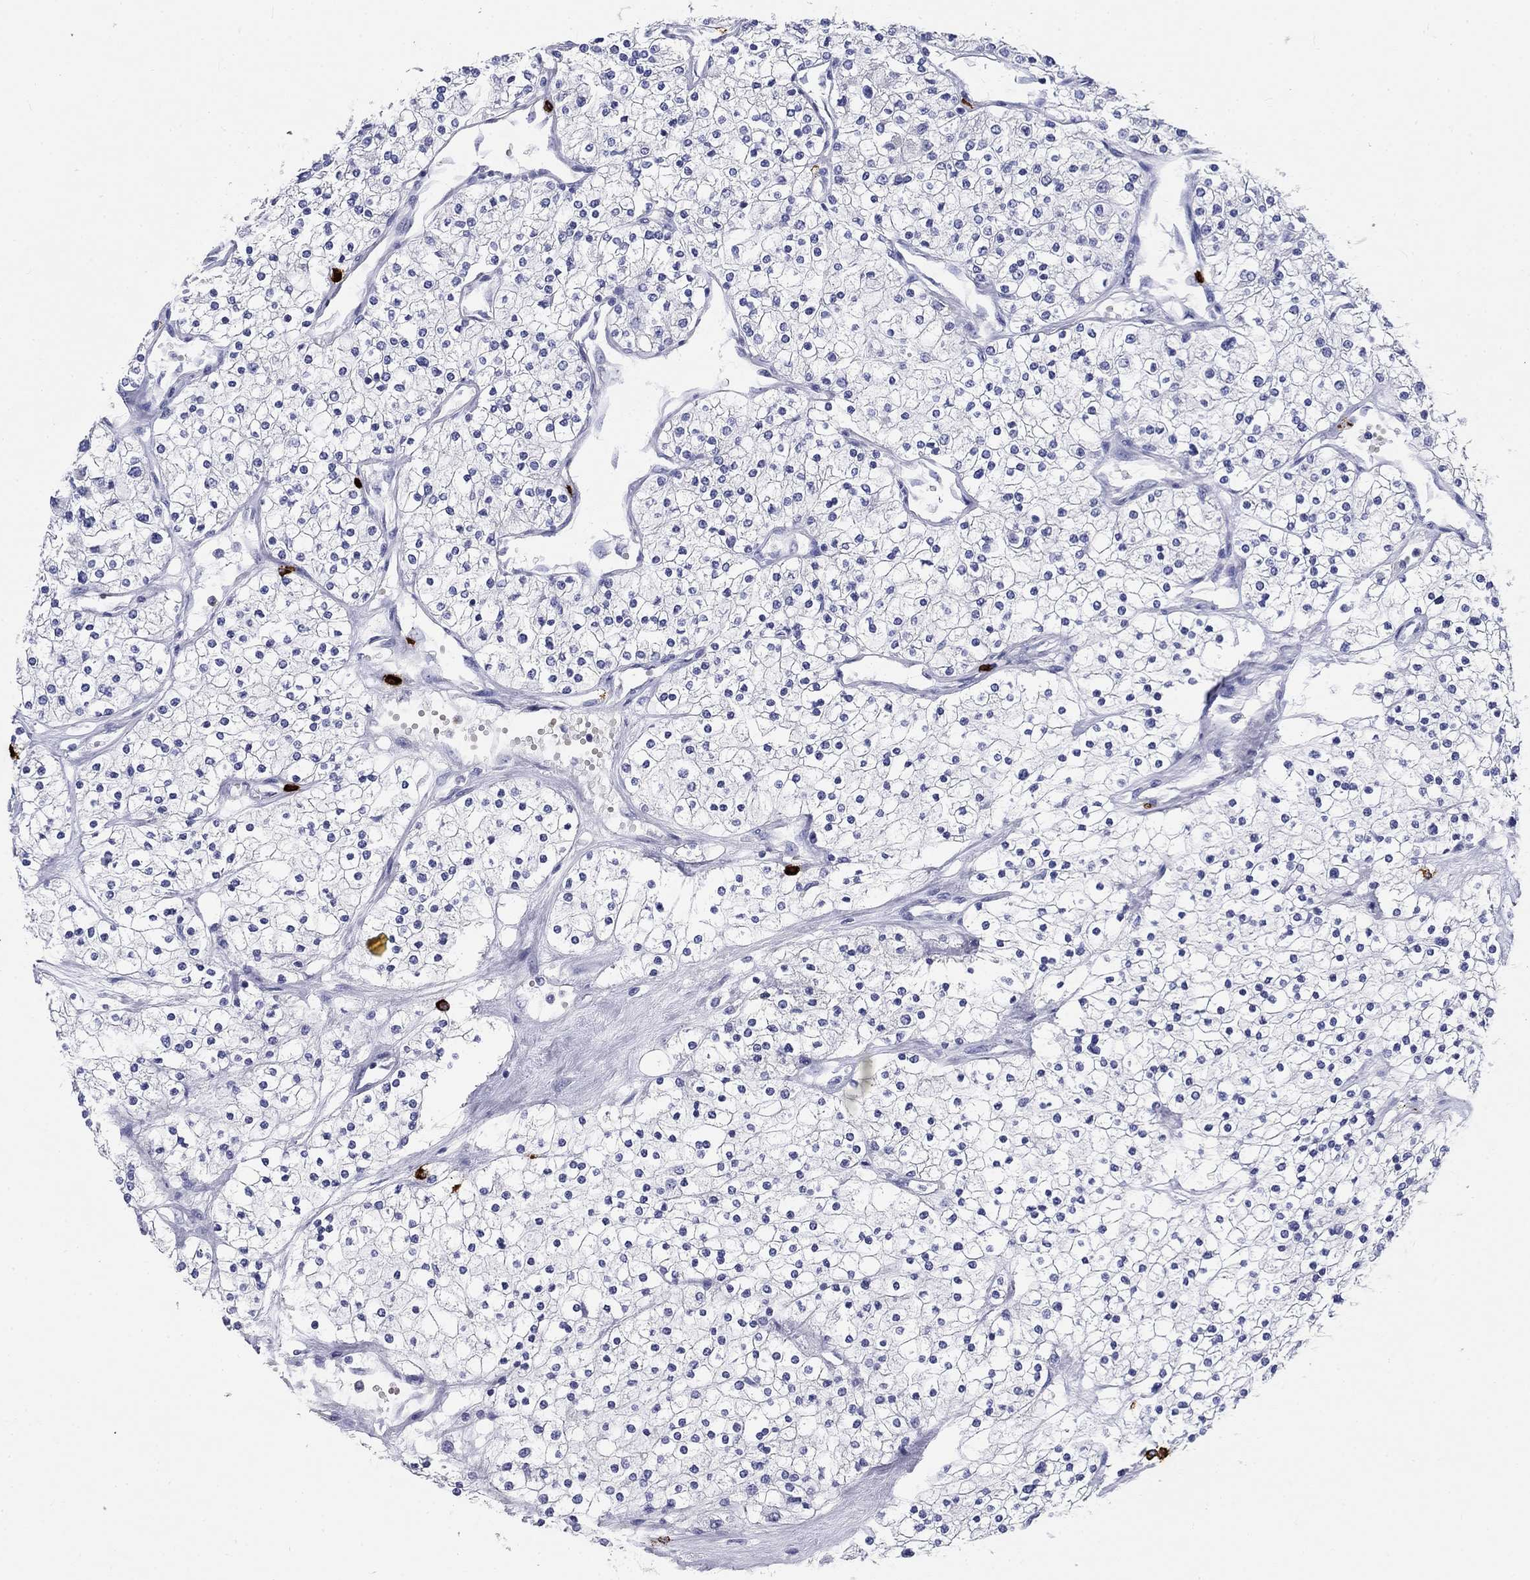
{"staining": {"intensity": "negative", "quantity": "none", "location": "none"}, "tissue": "renal cancer", "cell_type": "Tumor cells", "image_type": "cancer", "snomed": [{"axis": "morphology", "description": "Adenocarcinoma, NOS"}, {"axis": "topography", "description": "Kidney"}], "caption": "There is no significant expression in tumor cells of renal adenocarcinoma.", "gene": "CD40LG", "patient": {"sex": "male", "age": 80}}